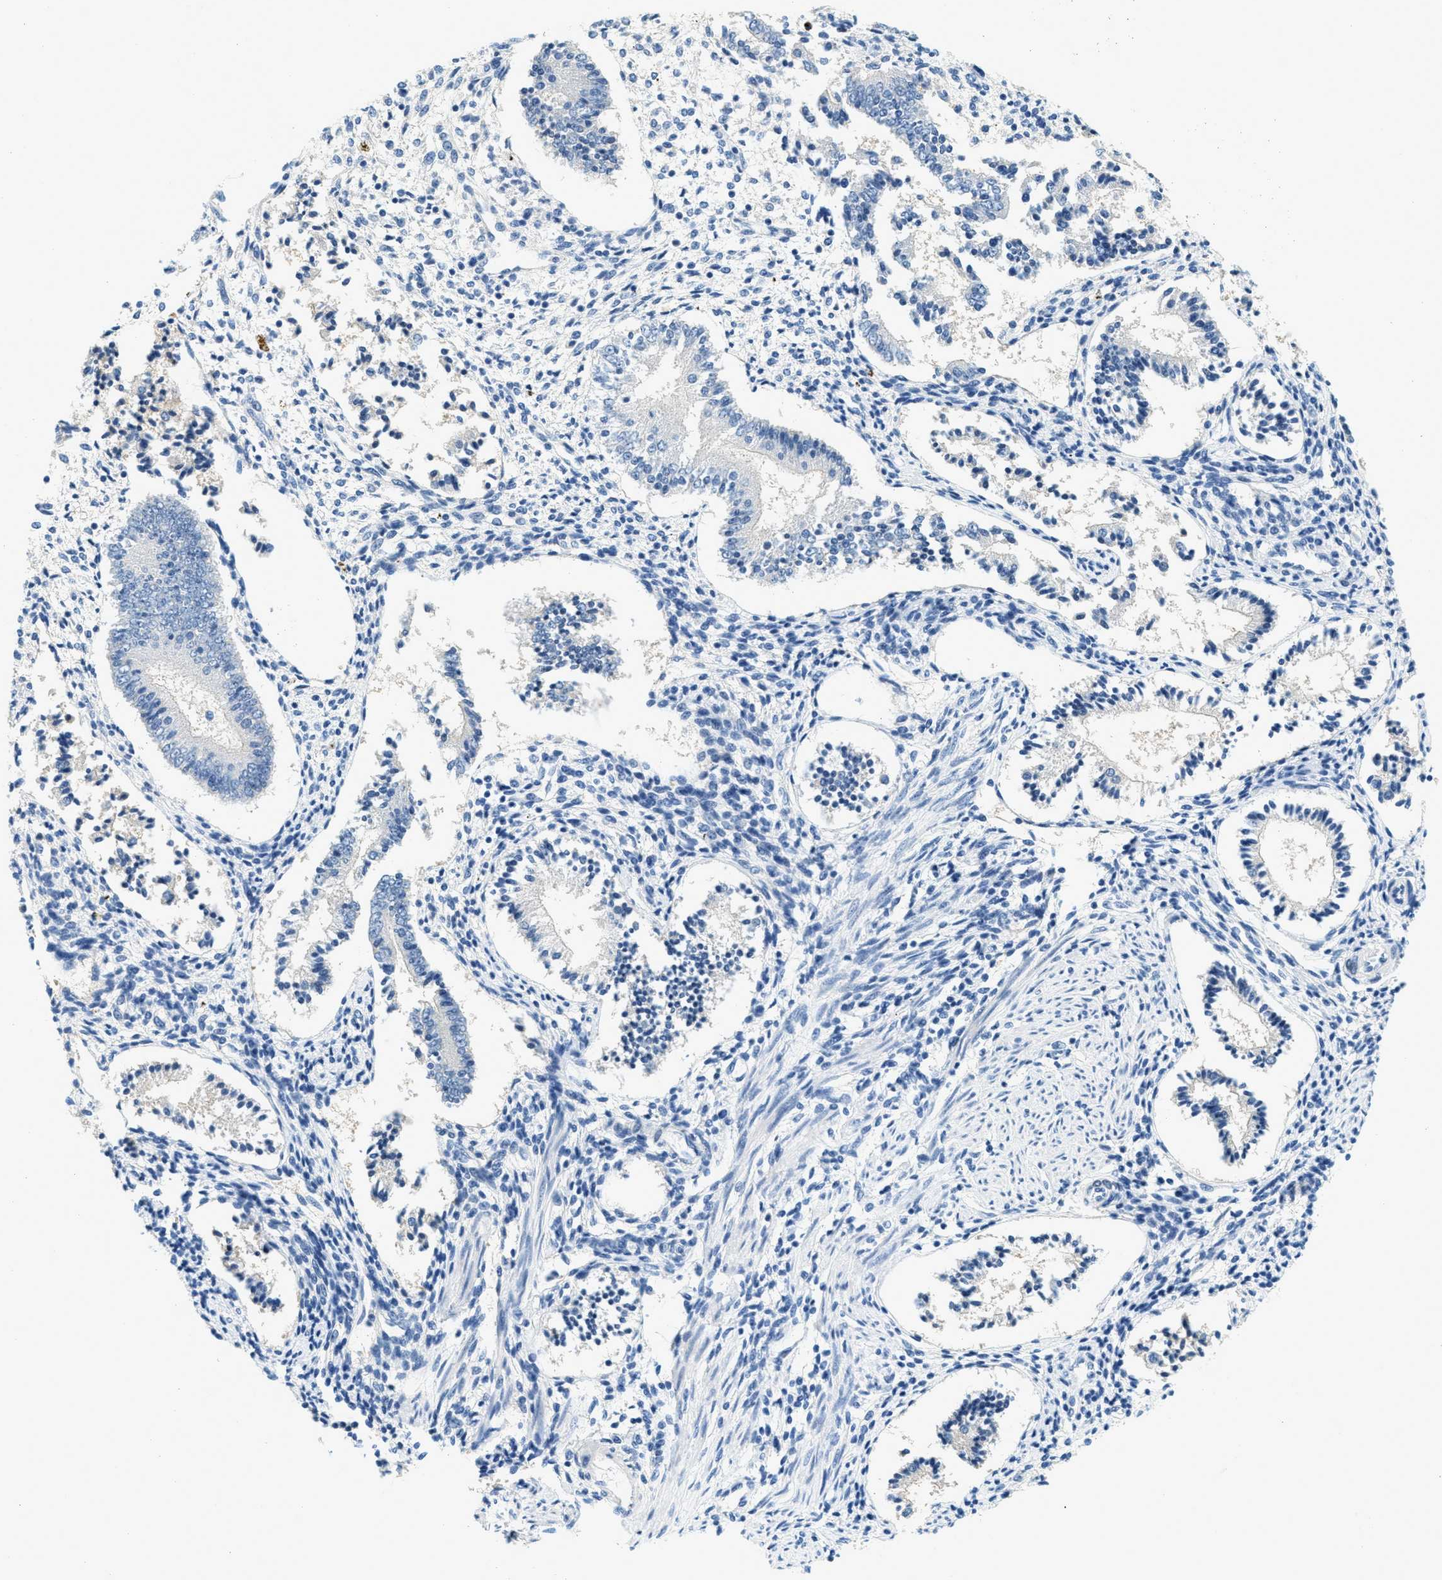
{"staining": {"intensity": "negative", "quantity": "none", "location": "none"}, "tissue": "endometrium", "cell_type": "Cells in endometrial stroma", "image_type": "normal", "snomed": [{"axis": "morphology", "description": "Normal tissue, NOS"}, {"axis": "topography", "description": "Endometrium"}], "caption": "There is no significant expression in cells in endometrial stroma of endometrium.", "gene": "CYP4X1", "patient": {"sex": "female", "age": 42}}